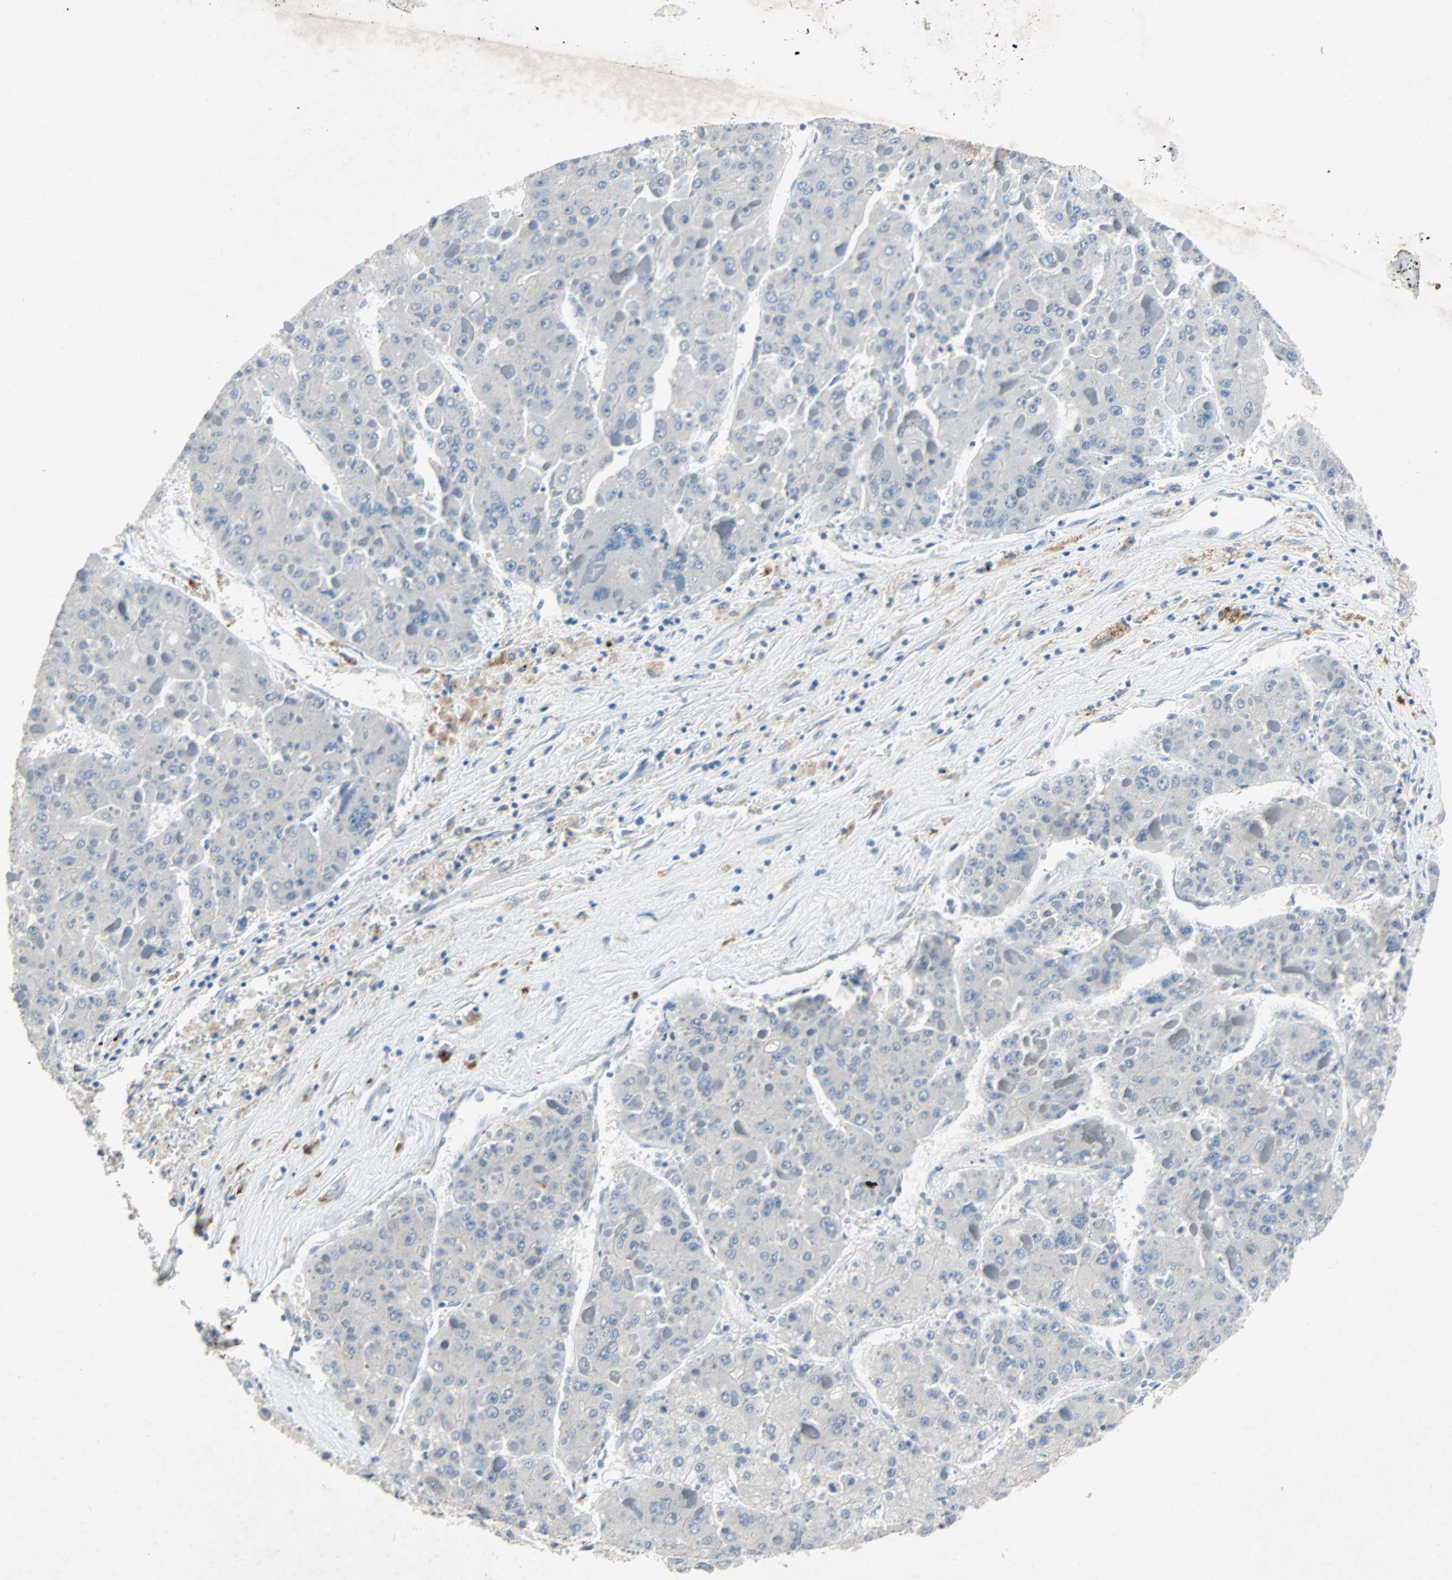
{"staining": {"intensity": "negative", "quantity": "none", "location": "none"}, "tissue": "liver cancer", "cell_type": "Tumor cells", "image_type": "cancer", "snomed": [{"axis": "morphology", "description": "Carcinoma, Hepatocellular, NOS"}, {"axis": "topography", "description": "Liver"}], "caption": "Immunohistochemistry photomicrograph of hepatocellular carcinoma (liver) stained for a protein (brown), which exhibits no positivity in tumor cells.", "gene": "PCDHB2", "patient": {"sex": "female", "age": 73}}